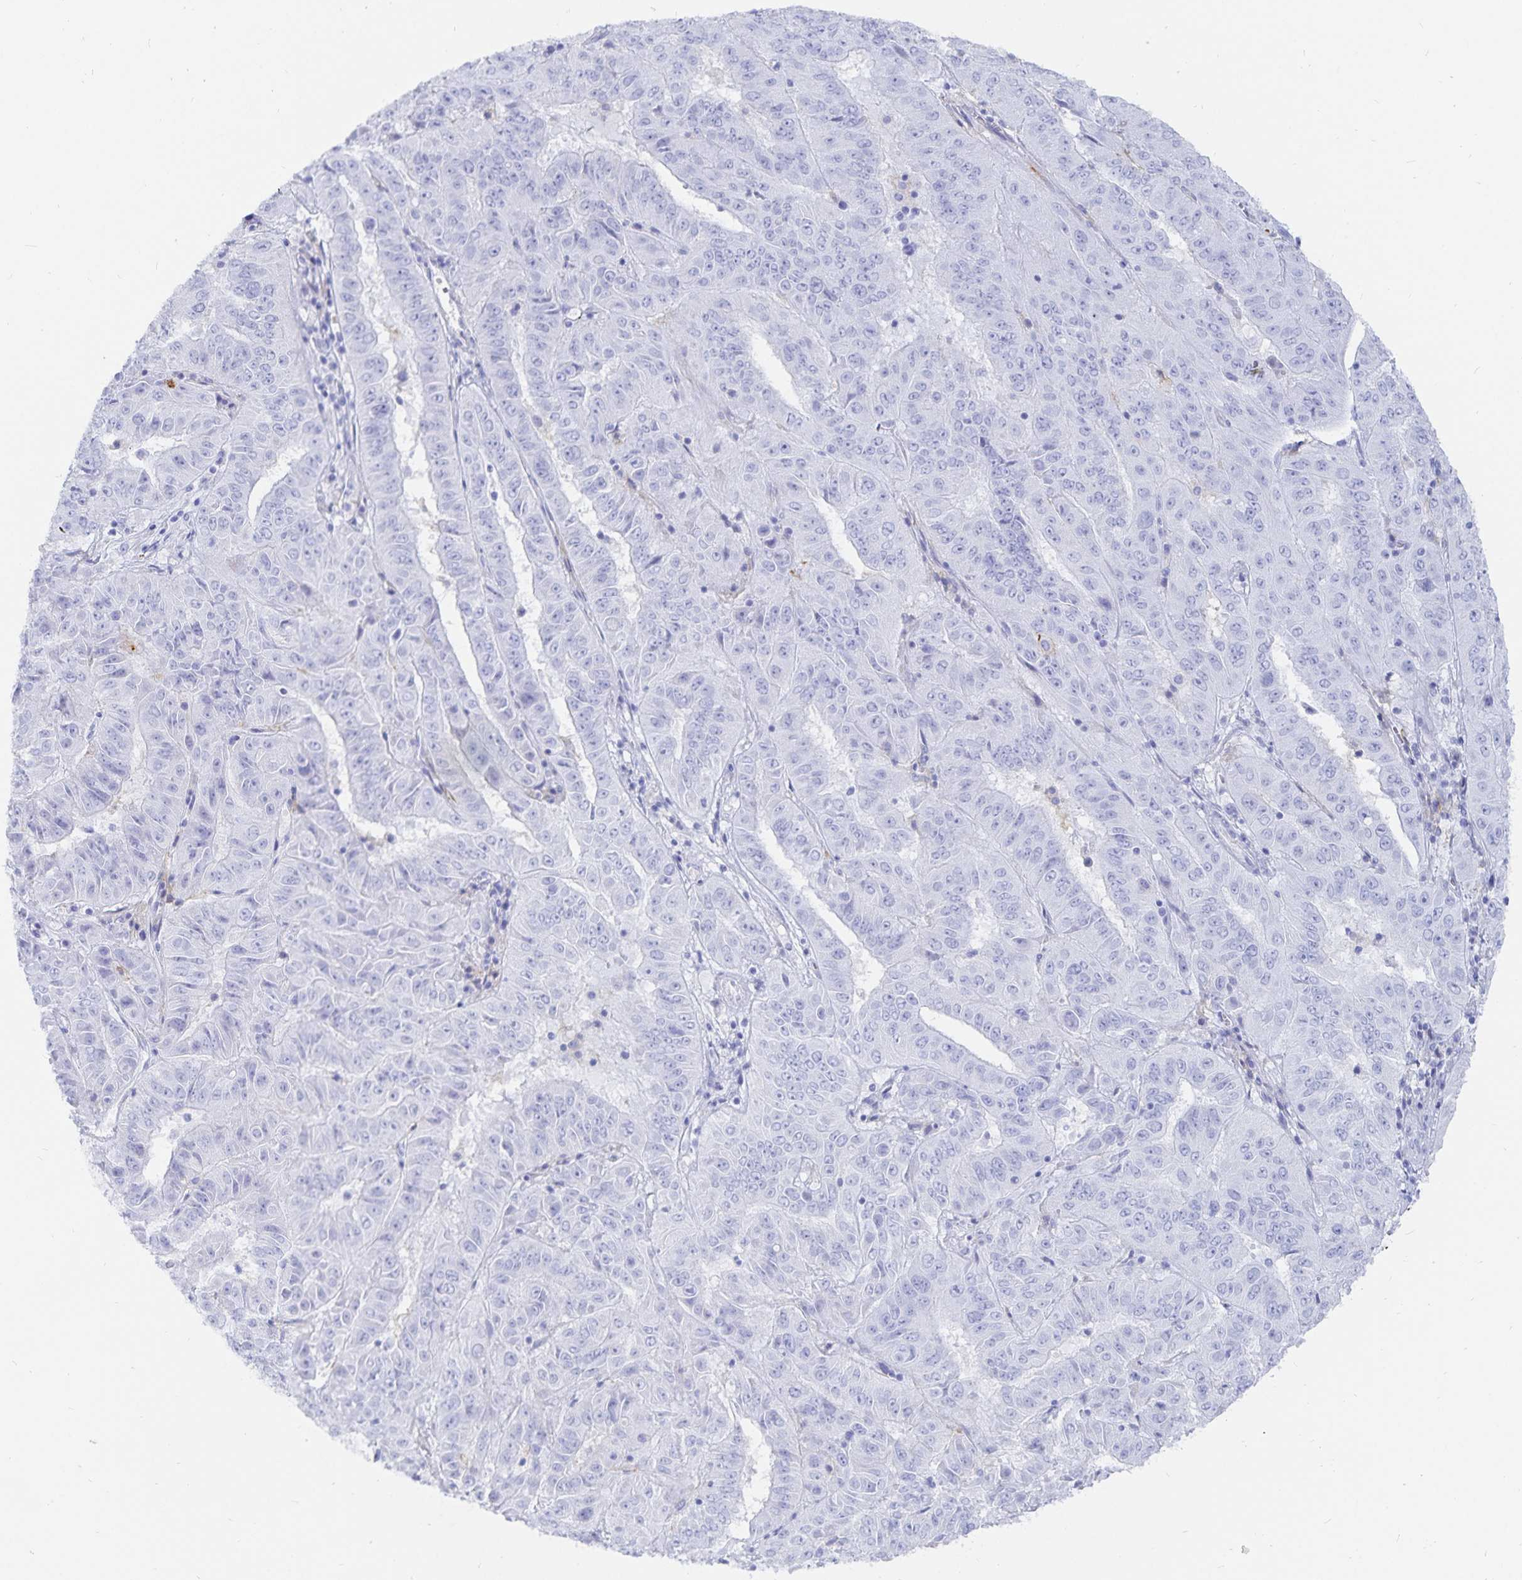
{"staining": {"intensity": "negative", "quantity": "none", "location": "none"}, "tissue": "pancreatic cancer", "cell_type": "Tumor cells", "image_type": "cancer", "snomed": [{"axis": "morphology", "description": "Adenocarcinoma, NOS"}, {"axis": "topography", "description": "Pancreas"}], "caption": "High power microscopy histopathology image of an immunohistochemistry (IHC) histopathology image of pancreatic cancer (adenocarcinoma), revealing no significant positivity in tumor cells.", "gene": "INSL5", "patient": {"sex": "male", "age": 63}}